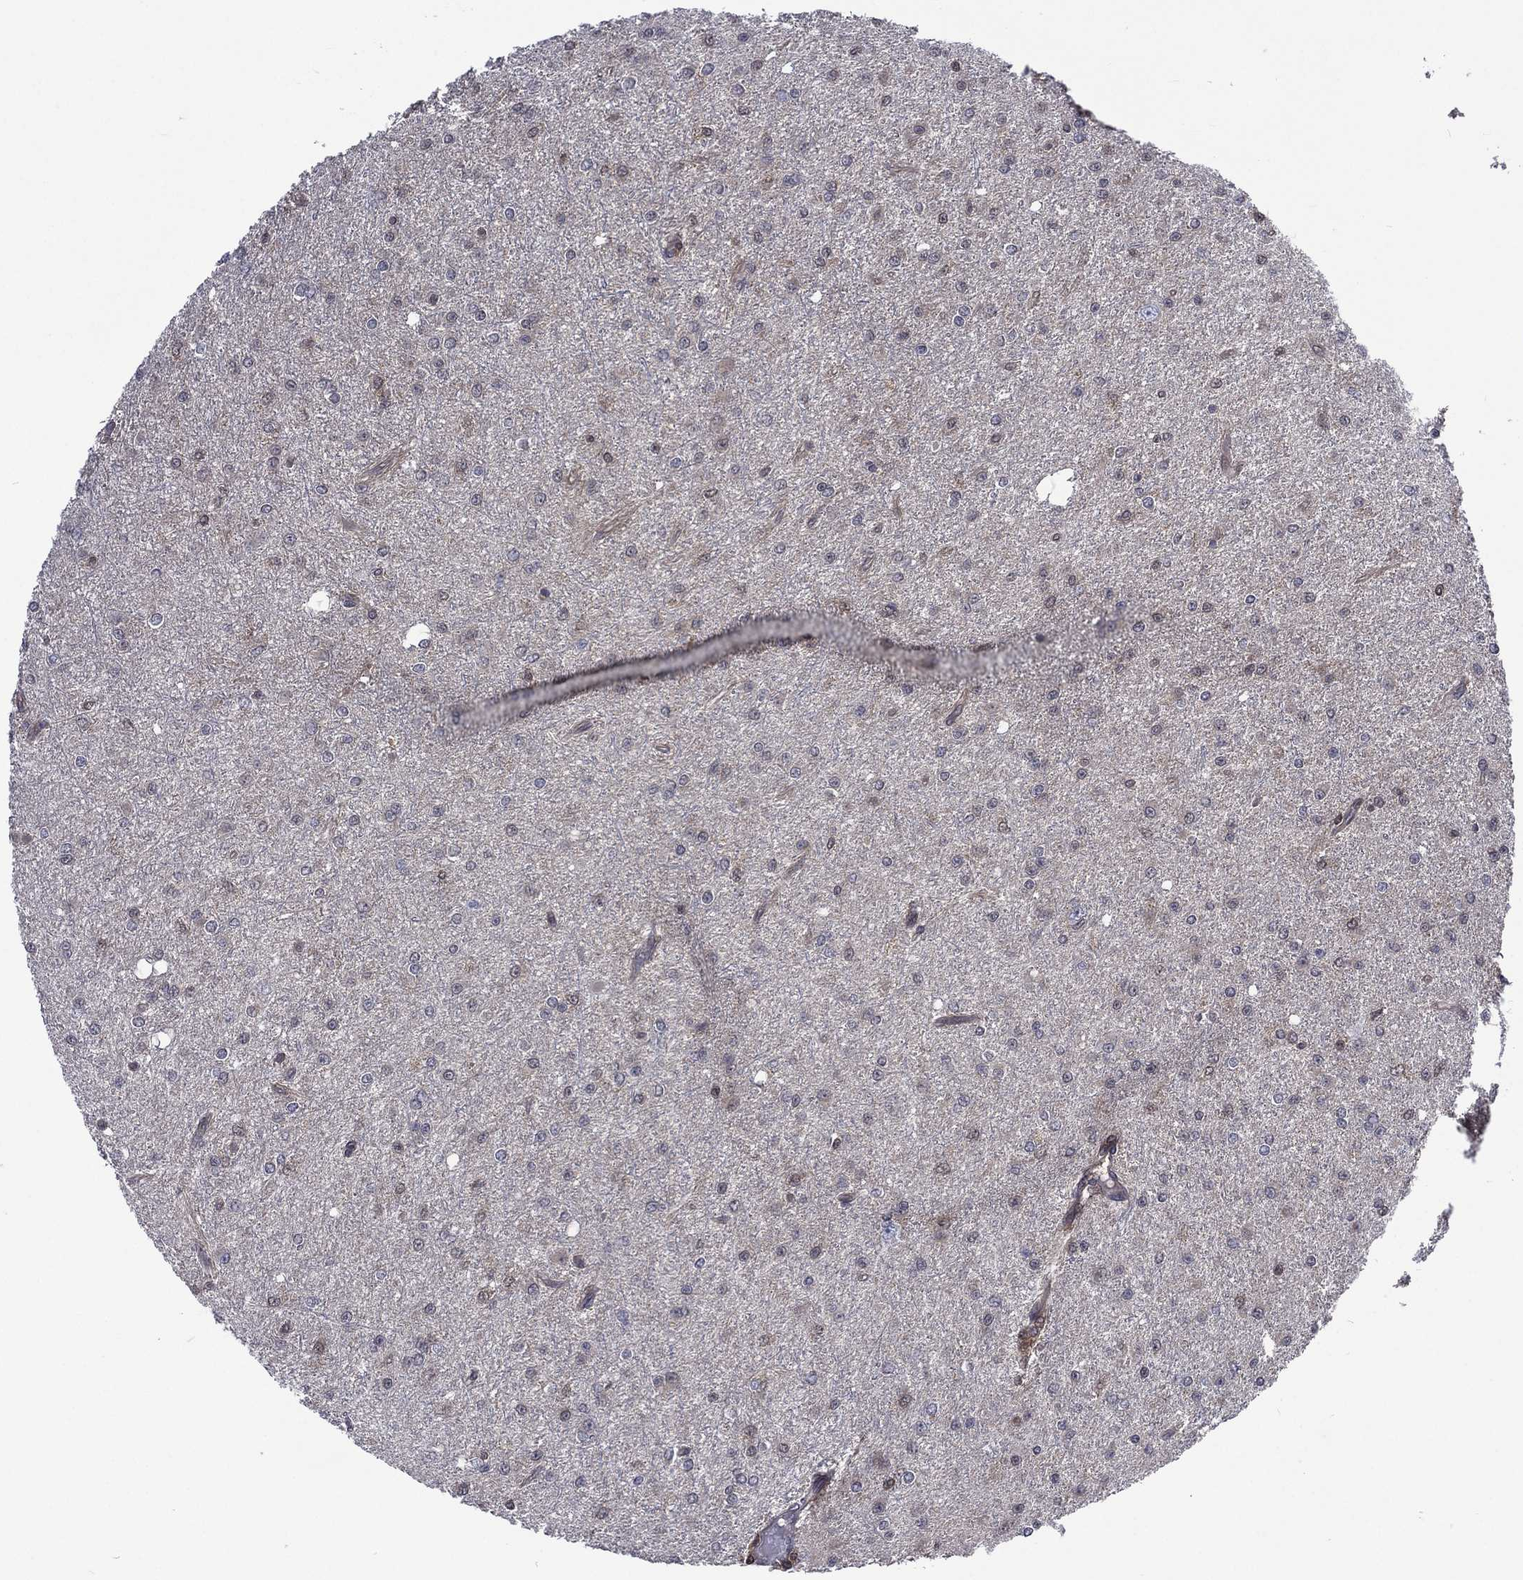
{"staining": {"intensity": "moderate", "quantity": "<25%", "location": "nuclear"}, "tissue": "glioma", "cell_type": "Tumor cells", "image_type": "cancer", "snomed": [{"axis": "morphology", "description": "Glioma, malignant, Low grade"}, {"axis": "topography", "description": "Brain"}], "caption": "Immunohistochemical staining of glioma shows low levels of moderate nuclear protein expression in about <25% of tumor cells.", "gene": "MTAP", "patient": {"sex": "male", "age": 27}}